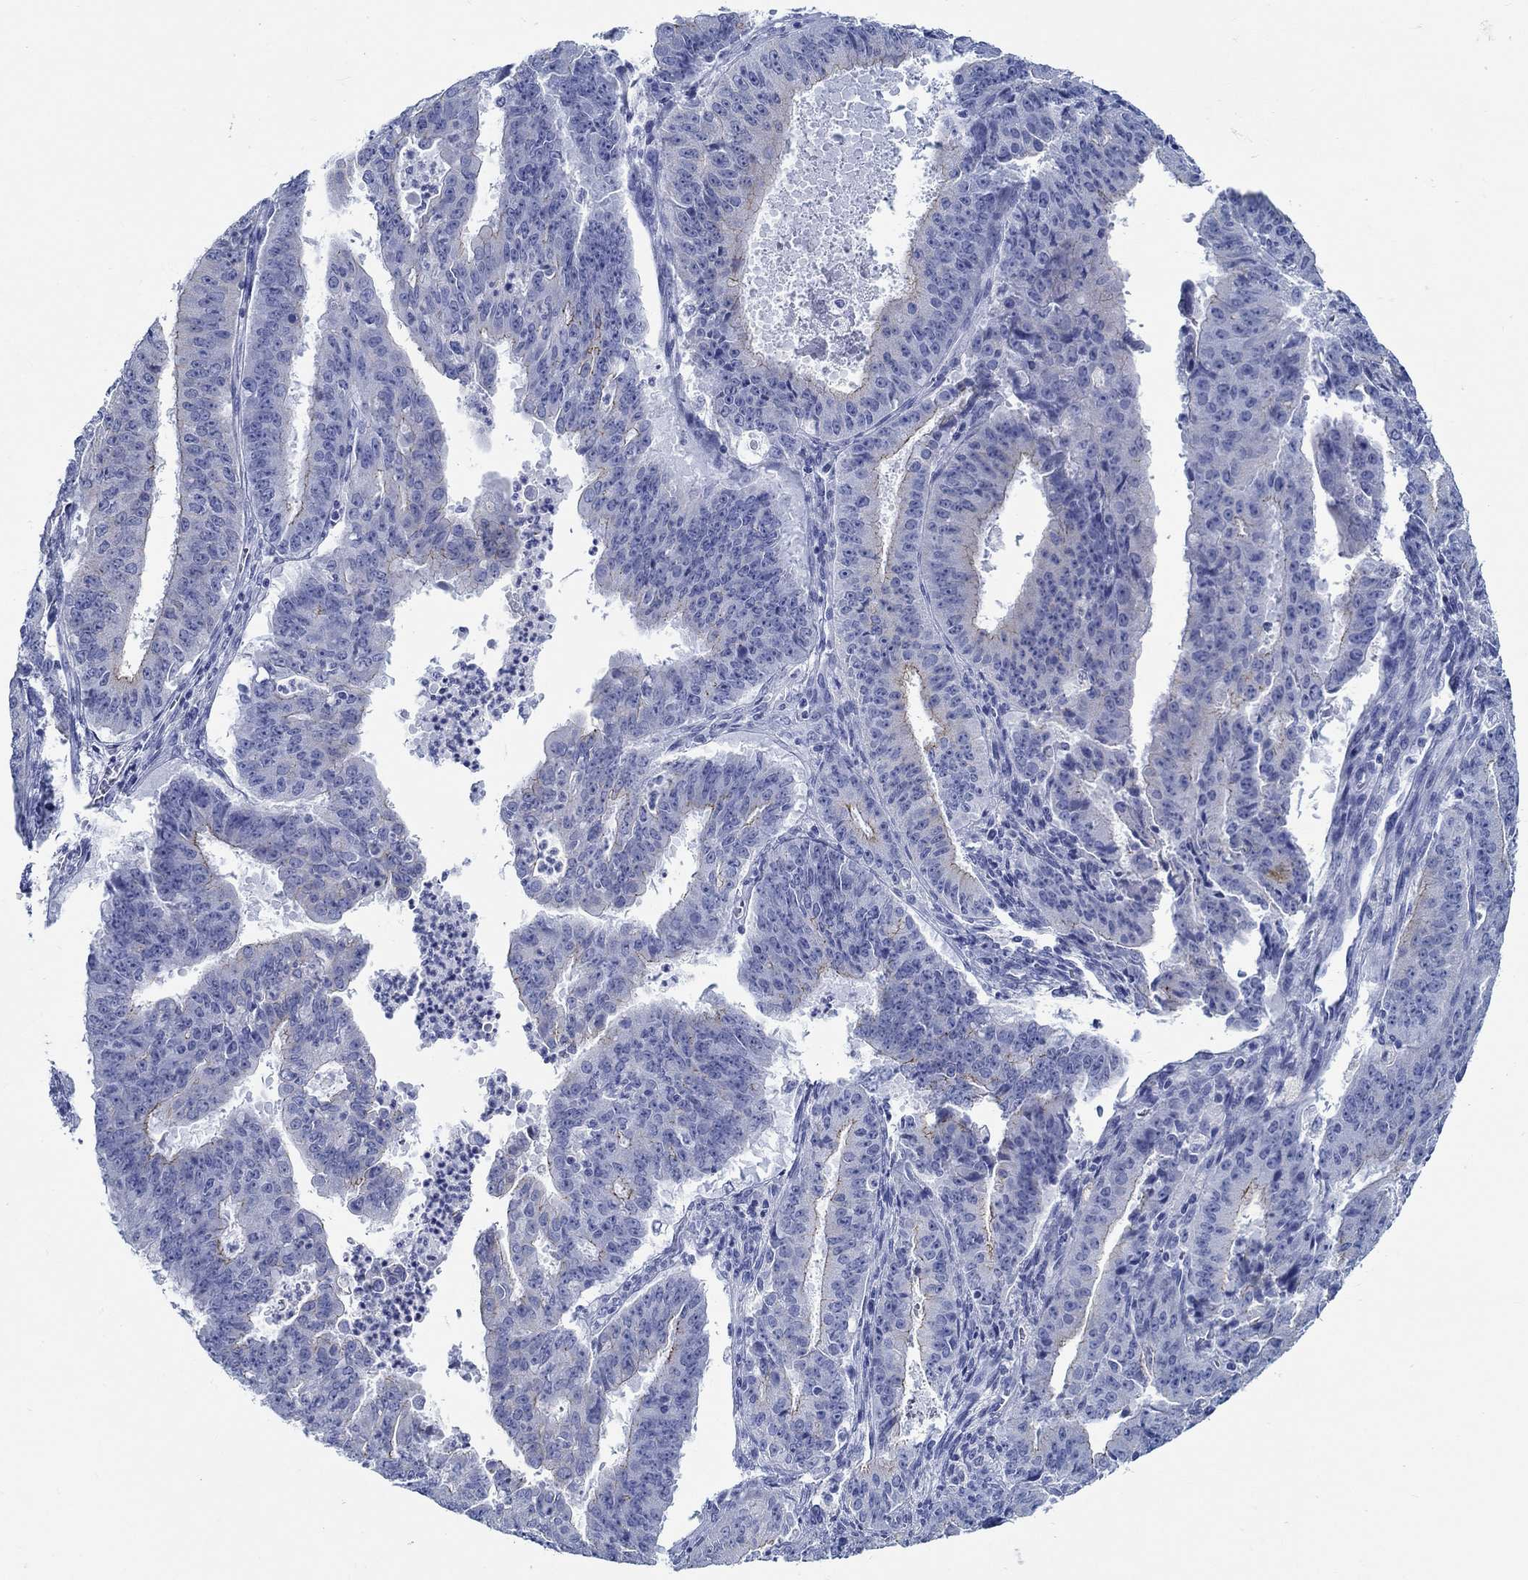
{"staining": {"intensity": "moderate", "quantity": "<25%", "location": "cytoplasmic/membranous"}, "tissue": "ovarian cancer", "cell_type": "Tumor cells", "image_type": "cancer", "snomed": [{"axis": "morphology", "description": "Carcinoma, endometroid"}, {"axis": "topography", "description": "Ovary"}], "caption": "High-magnification brightfield microscopy of ovarian cancer (endometroid carcinoma) stained with DAB (3,3'-diaminobenzidine) (brown) and counterstained with hematoxylin (blue). tumor cells exhibit moderate cytoplasmic/membranous positivity is identified in about<25% of cells.", "gene": "RD3L", "patient": {"sex": "female", "age": 42}}